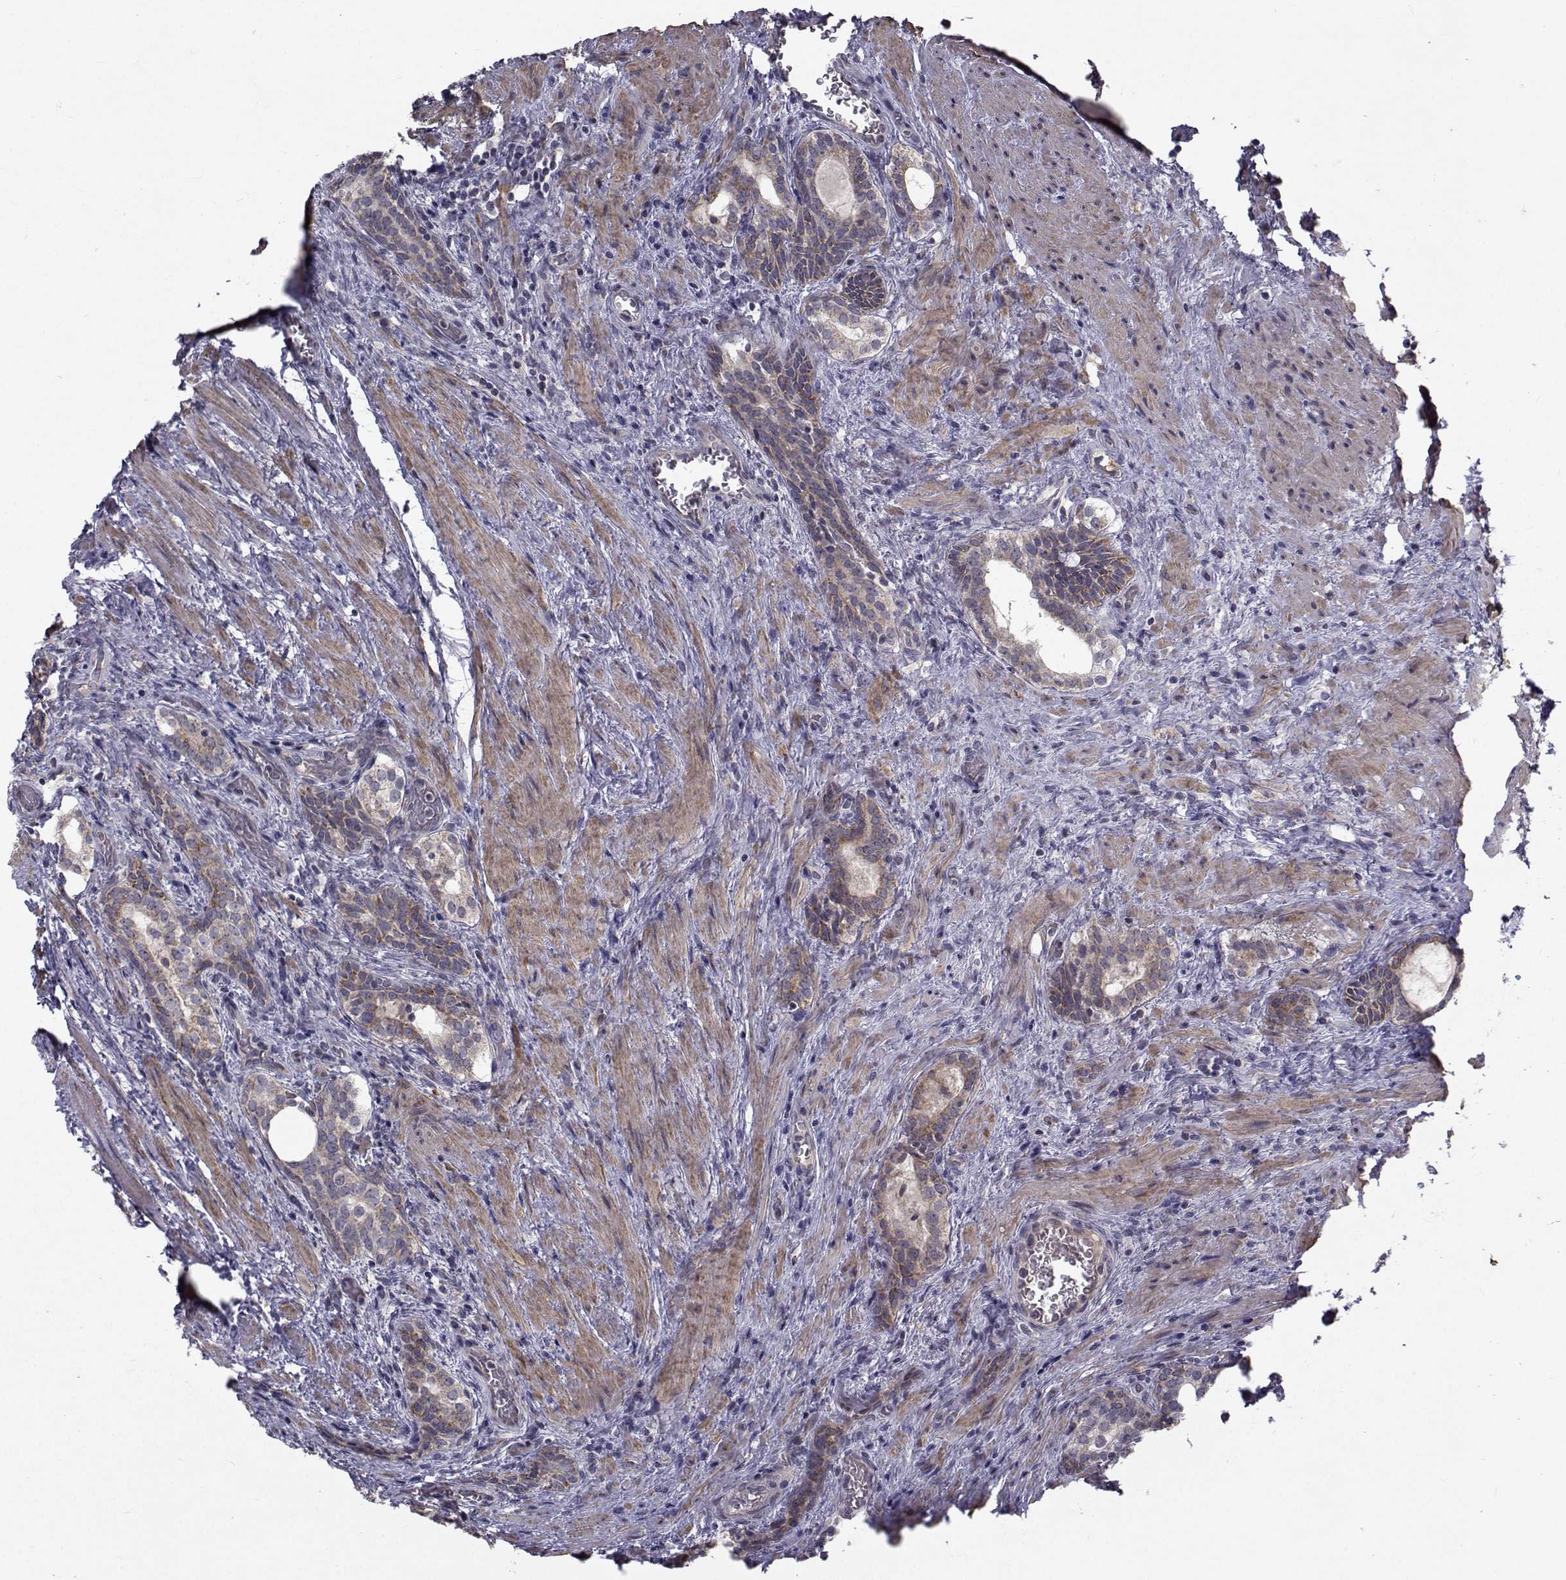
{"staining": {"intensity": "moderate", "quantity": "25%-75%", "location": "cytoplasmic/membranous"}, "tissue": "prostate cancer", "cell_type": "Tumor cells", "image_type": "cancer", "snomed": [{"axis": "morphology", "description": "Adenocarcinoma, NOS"}, {"axis": "morphology", "description": "Adenocarcinoma, High grade"}, {"axis": "topography", "description": "Prostate"}], "caption": "Immunohistochemical staining of adenocarcinoma (prostate) demonstrates medium levels of moderate cytoplasmic/membranous protein staining in about 25%-75% of tumor cells.", "gene": "FDXR", "patient": {"sex": "male", "age": 61}}